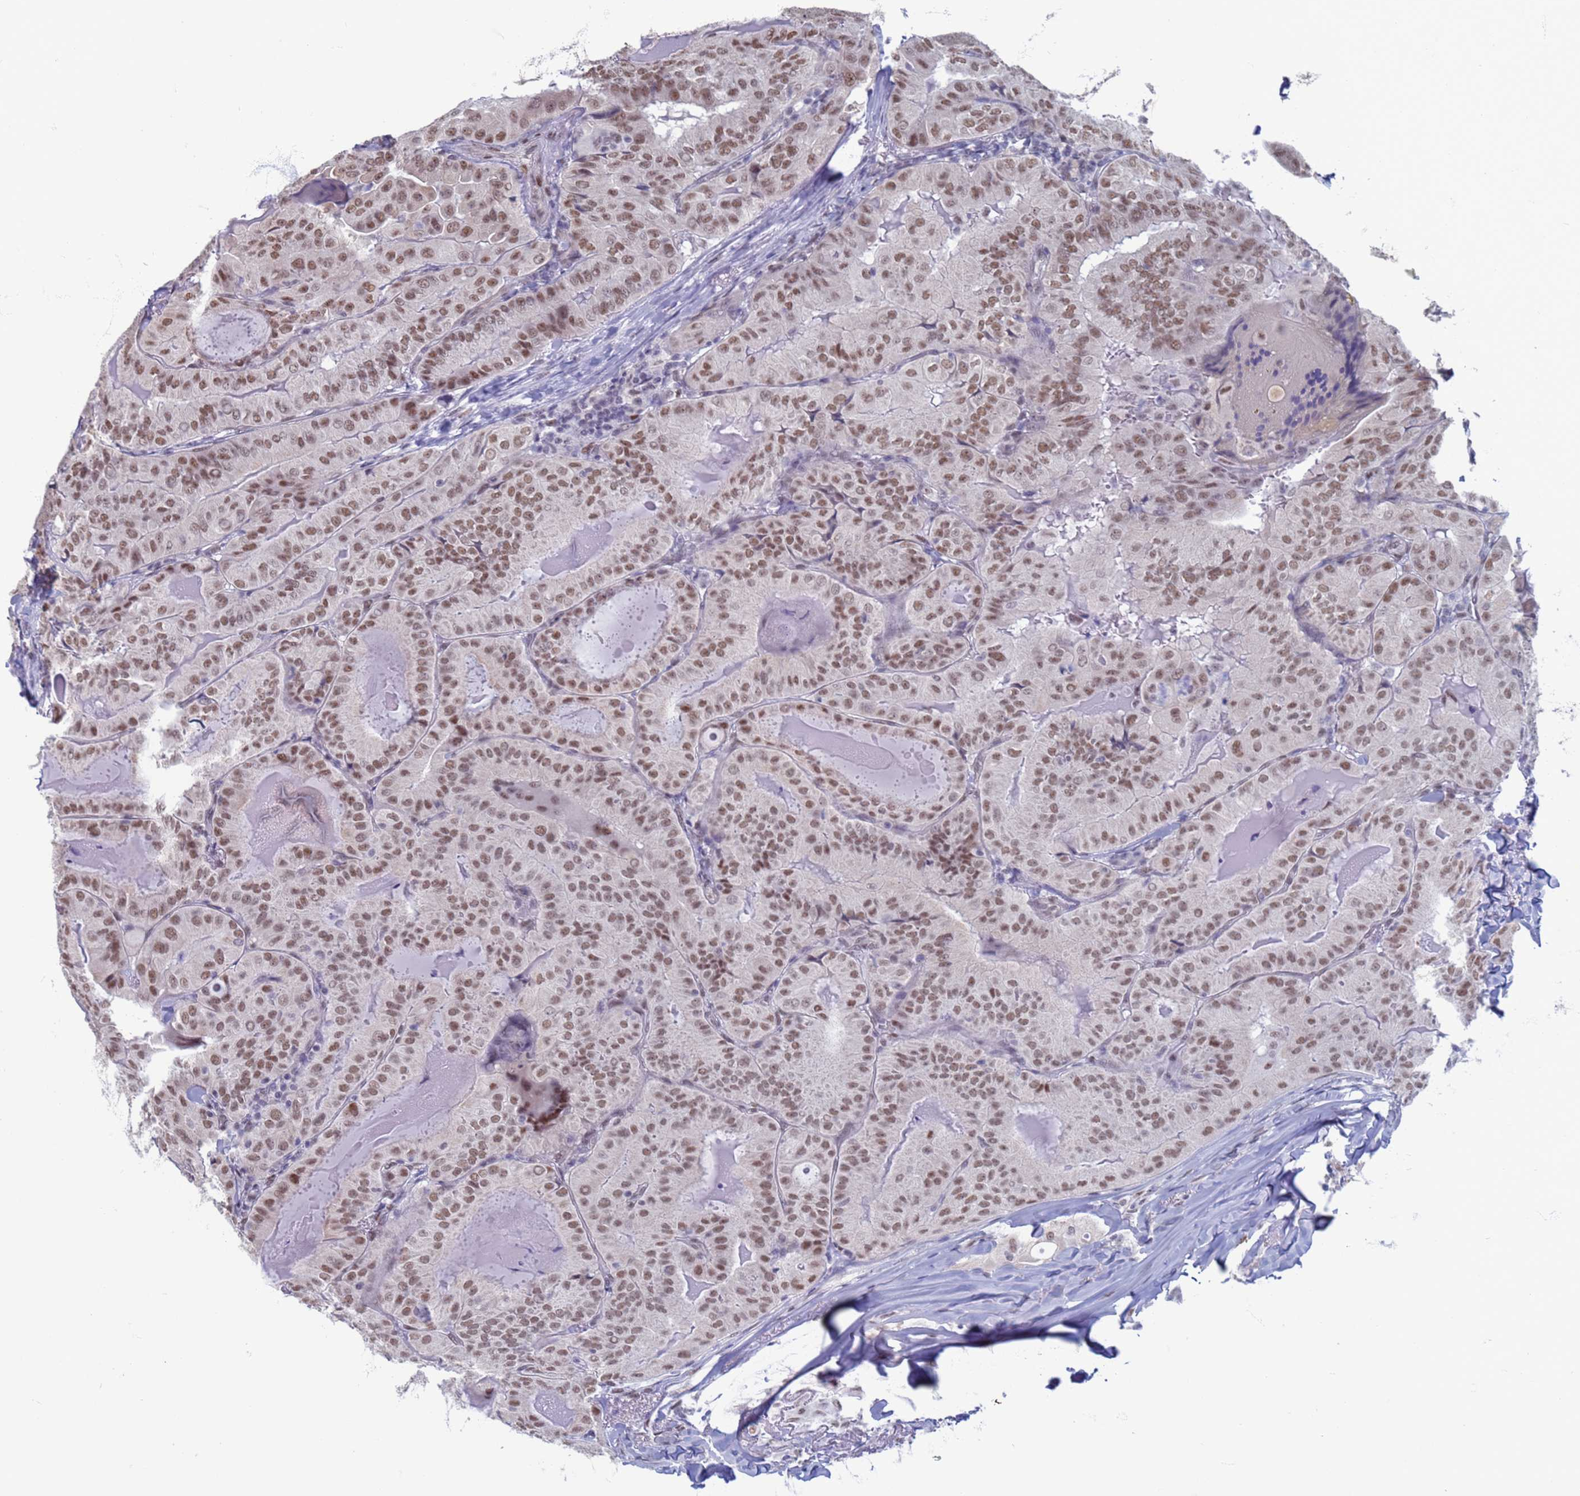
{"staining": {"intensity": "moderate", "quantity": ">75%", "location": "nuclear"}, "tissue": "thyroid cancer", "cell_type": "Tumor cells", "image_type": "cancer", "snomed": [{"axis": "morphology", "description": "Papillary adenocarcinoma, NOS"}, {"axis": "topography", "description": "Thyroid gland"}], "caption": "Protein staining shows moderate nuclear expression in approximately >75% of tumor cells in thyroid cancer (papillary adenocarcinoma).", "gene": "SAE1", "patient": {"sex": "female", "age": 68}}